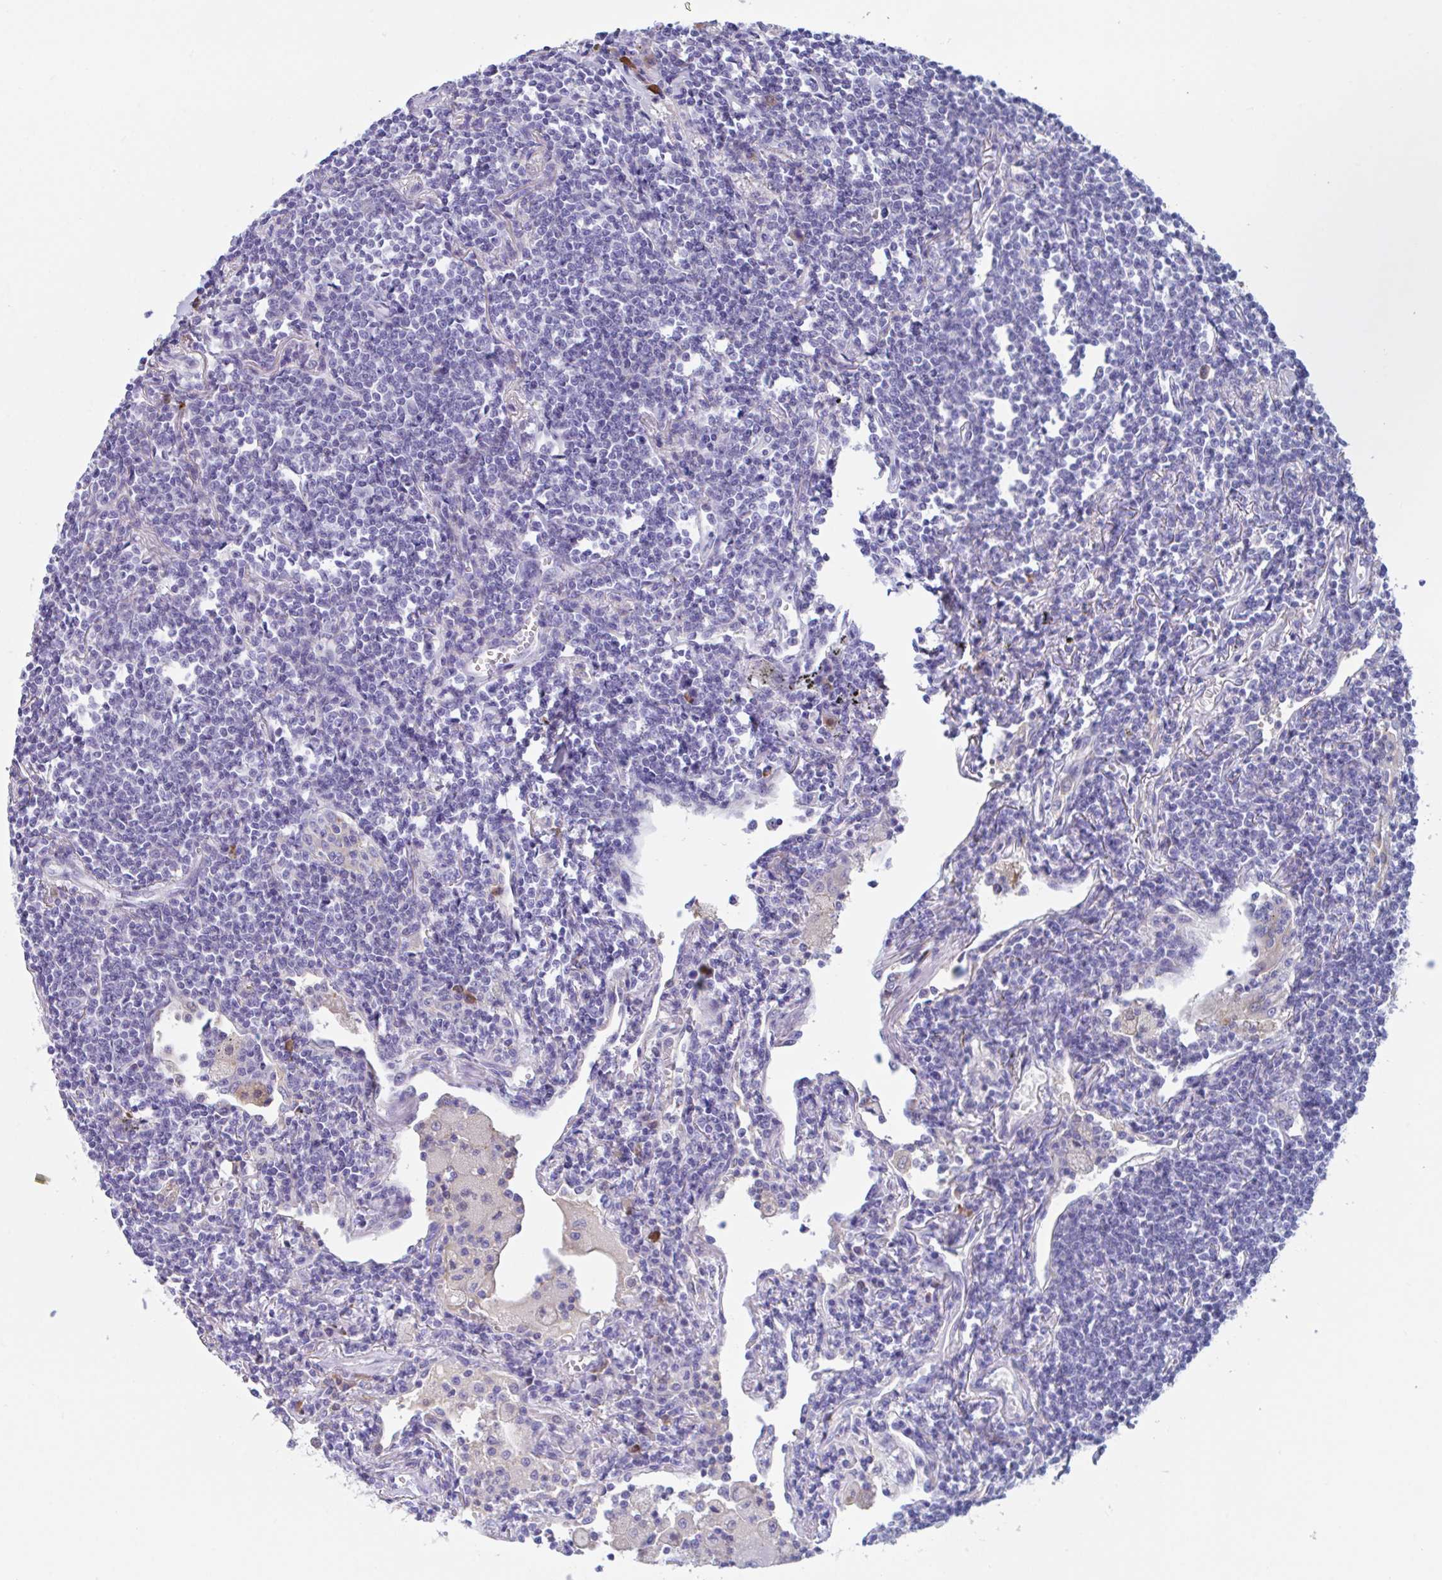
{"staining": {"intensity": "negative", "quantity": "none", "location": "none"}, "tissue": "lymphoma", "cell_type": "Tumor cells", "image_type": "cancer", "snomed": [{"axis": "morphology", "description": "Malignant lymphoma, non-Hodgkin's type, Low grade"}, {"axis": "topography", "description": "Lung"}], "caption": "This is an immunohistochemistry photomicrograph of lymphoma. There is no expression in tumor cells.", "gene": "MS4A14", "patient": {"sex": "female", "age": 71}}